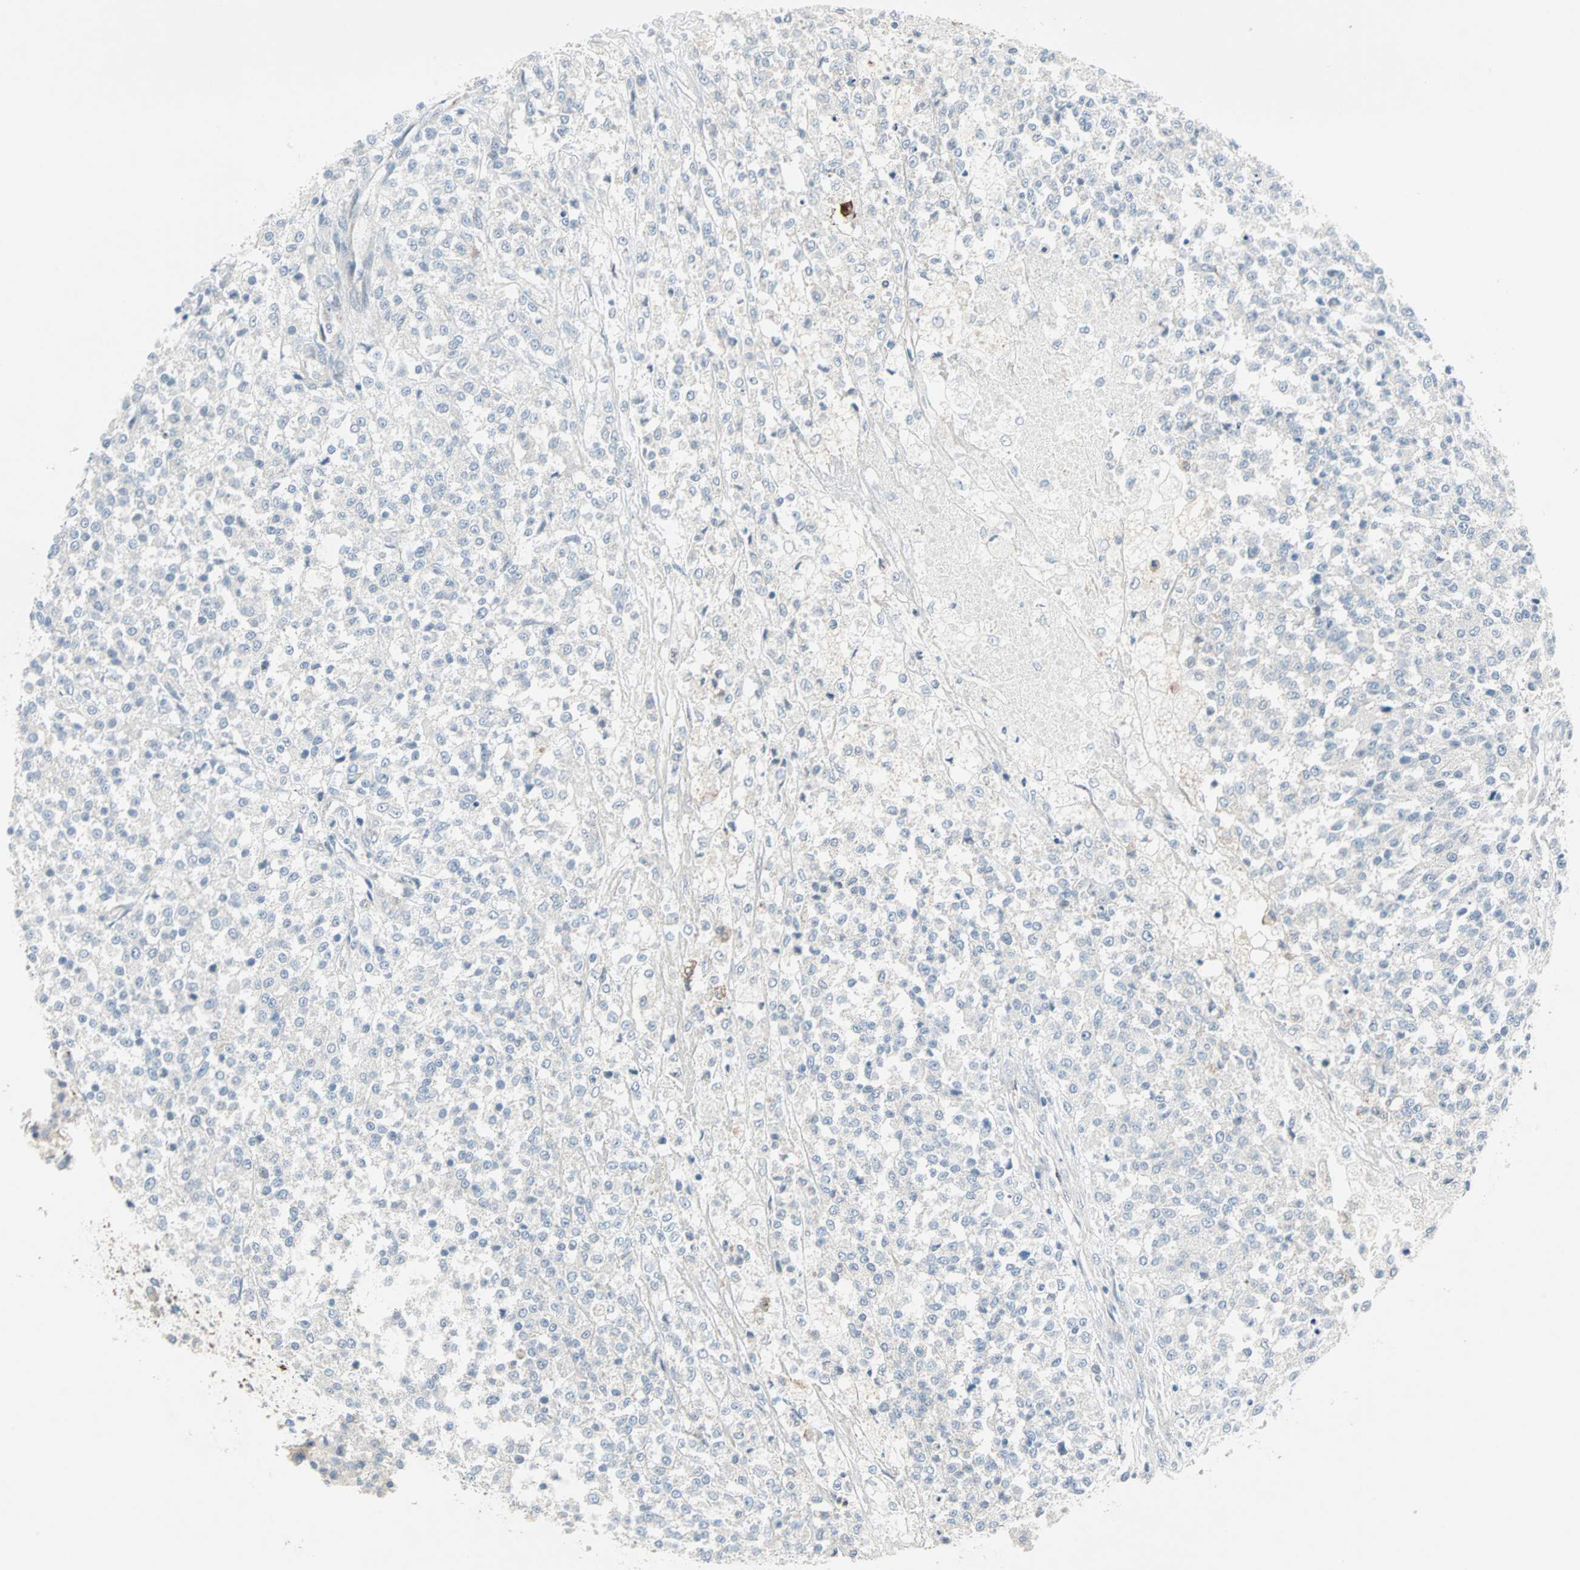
{"staining": {"intensity": "negative", "quantity": "none", "location": "none"}, "tissue": "testis cancer", "cell_type": "Tumor cells", "image_type": "cancer", "snomed": [{"axis": "morphology", "description": "Seminoma, NOS"}, {"axis": "topography", "description": "Testis"}], "caption": "Testis cancer (seminoma) was stained to show a protein in brown. There is no significant staining in tumor cells.", "gene": "CAND2", "patient": {"sex": "male", "age": 59}}